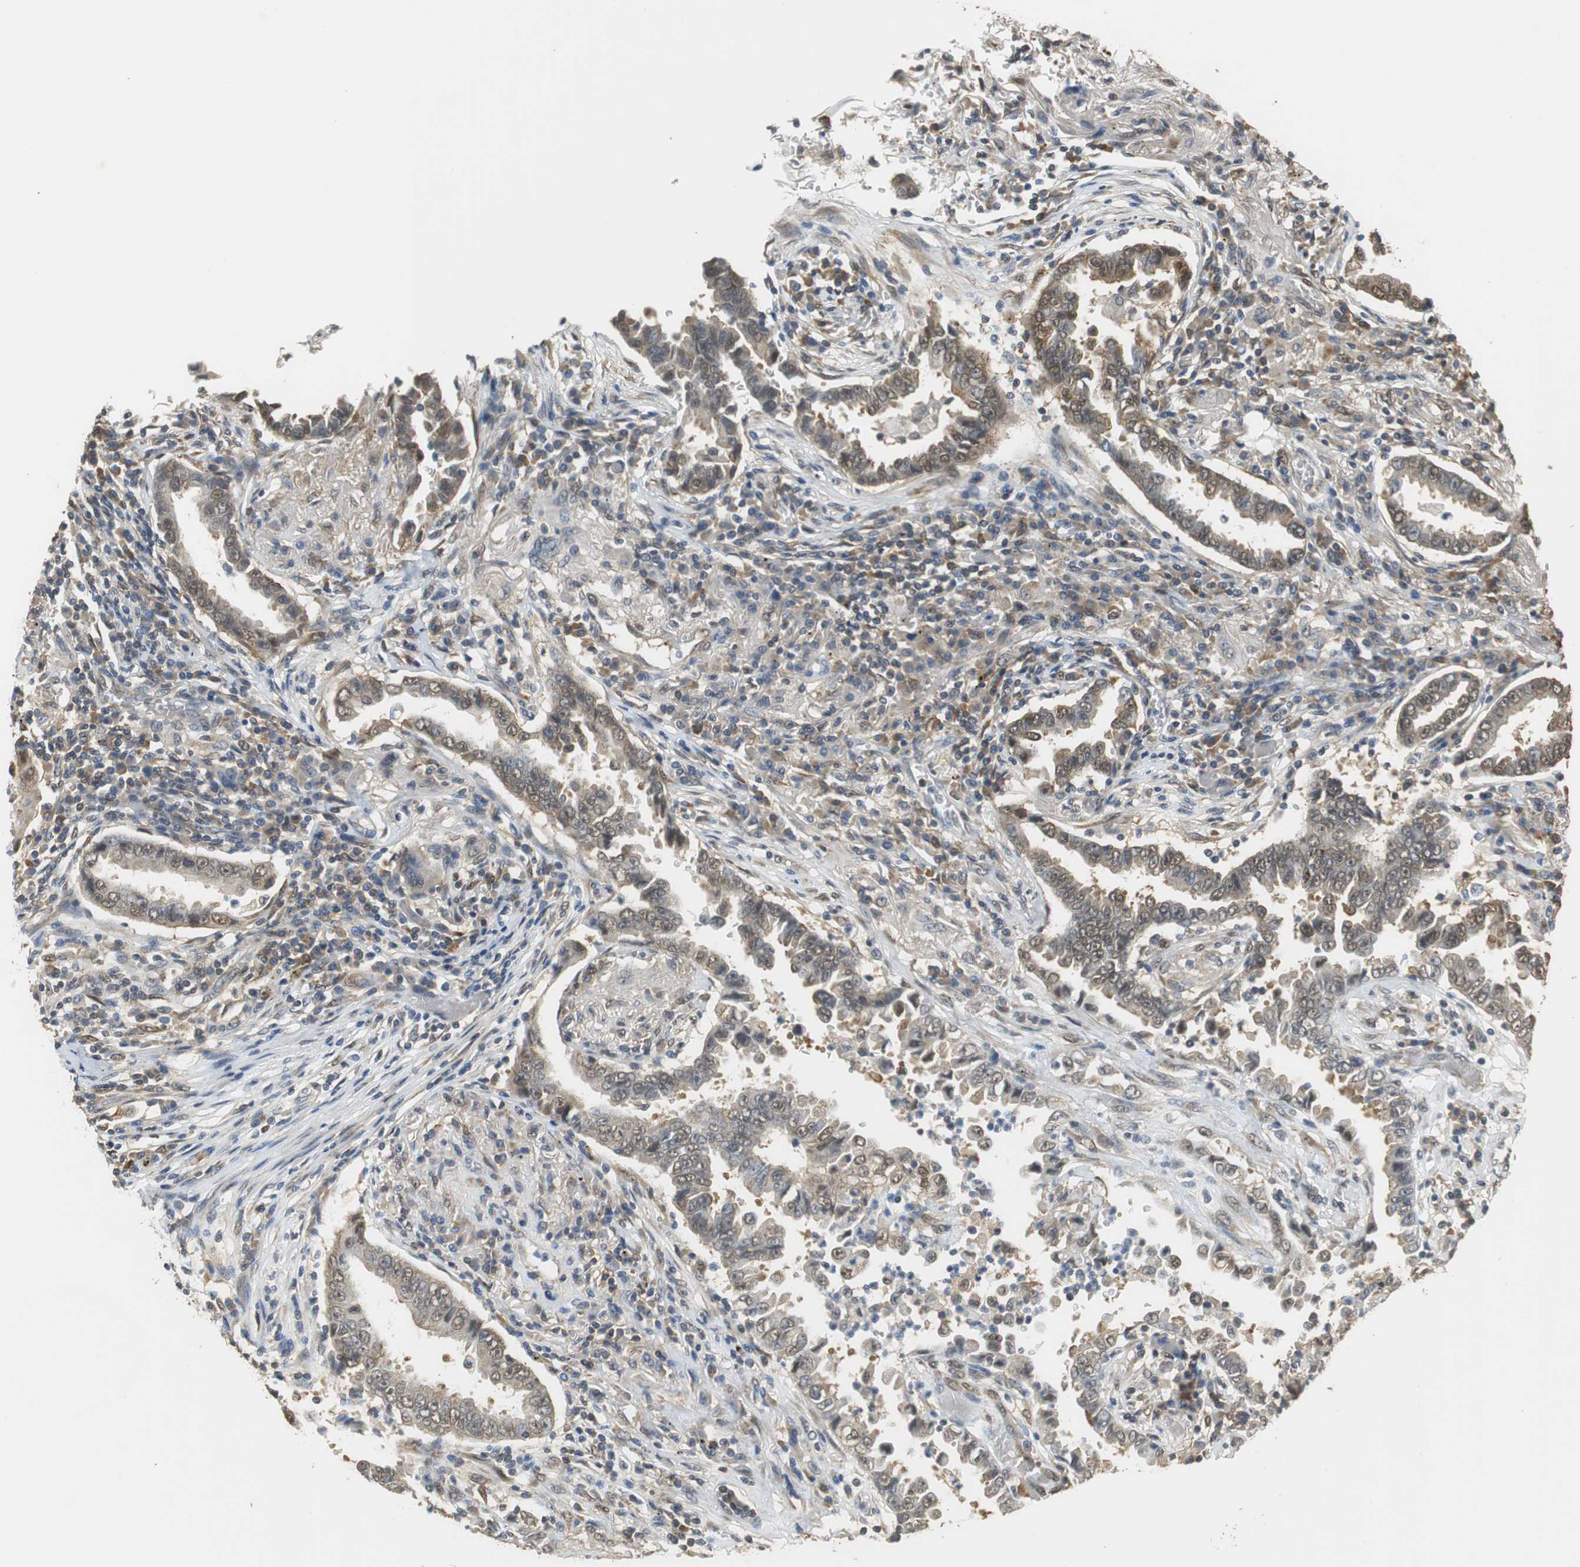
{"staining": {"intensity": "moderate", "quantity": ">75%", "location": "cytoplasmic/membranous,nuclear"}, "tissue": "lung cancer", "cell_type": "Tumor cells", "image_type": "cancer", "snomed": [{"axis": "morphology", "description": "Normal tissue, NOS"}, {"axis": "morphology", "description": "Inflammation, NOS"}, {"axis": "morphology", "description": "Adenocarcinoma, NOS"}, {"axis": "topography", "description": "Lung"}], "caption": "Immunohistochemistry (DAB (3,3'-diaminobenzidine)) staining of adenocarcinoma (lung) demonstrates moderate cytoplasmic/membranous and nuclear protein expression in about >75% of tumor cells.", "gene": "UBQLN2", "patient": {"sex": "female", "age": 64}}